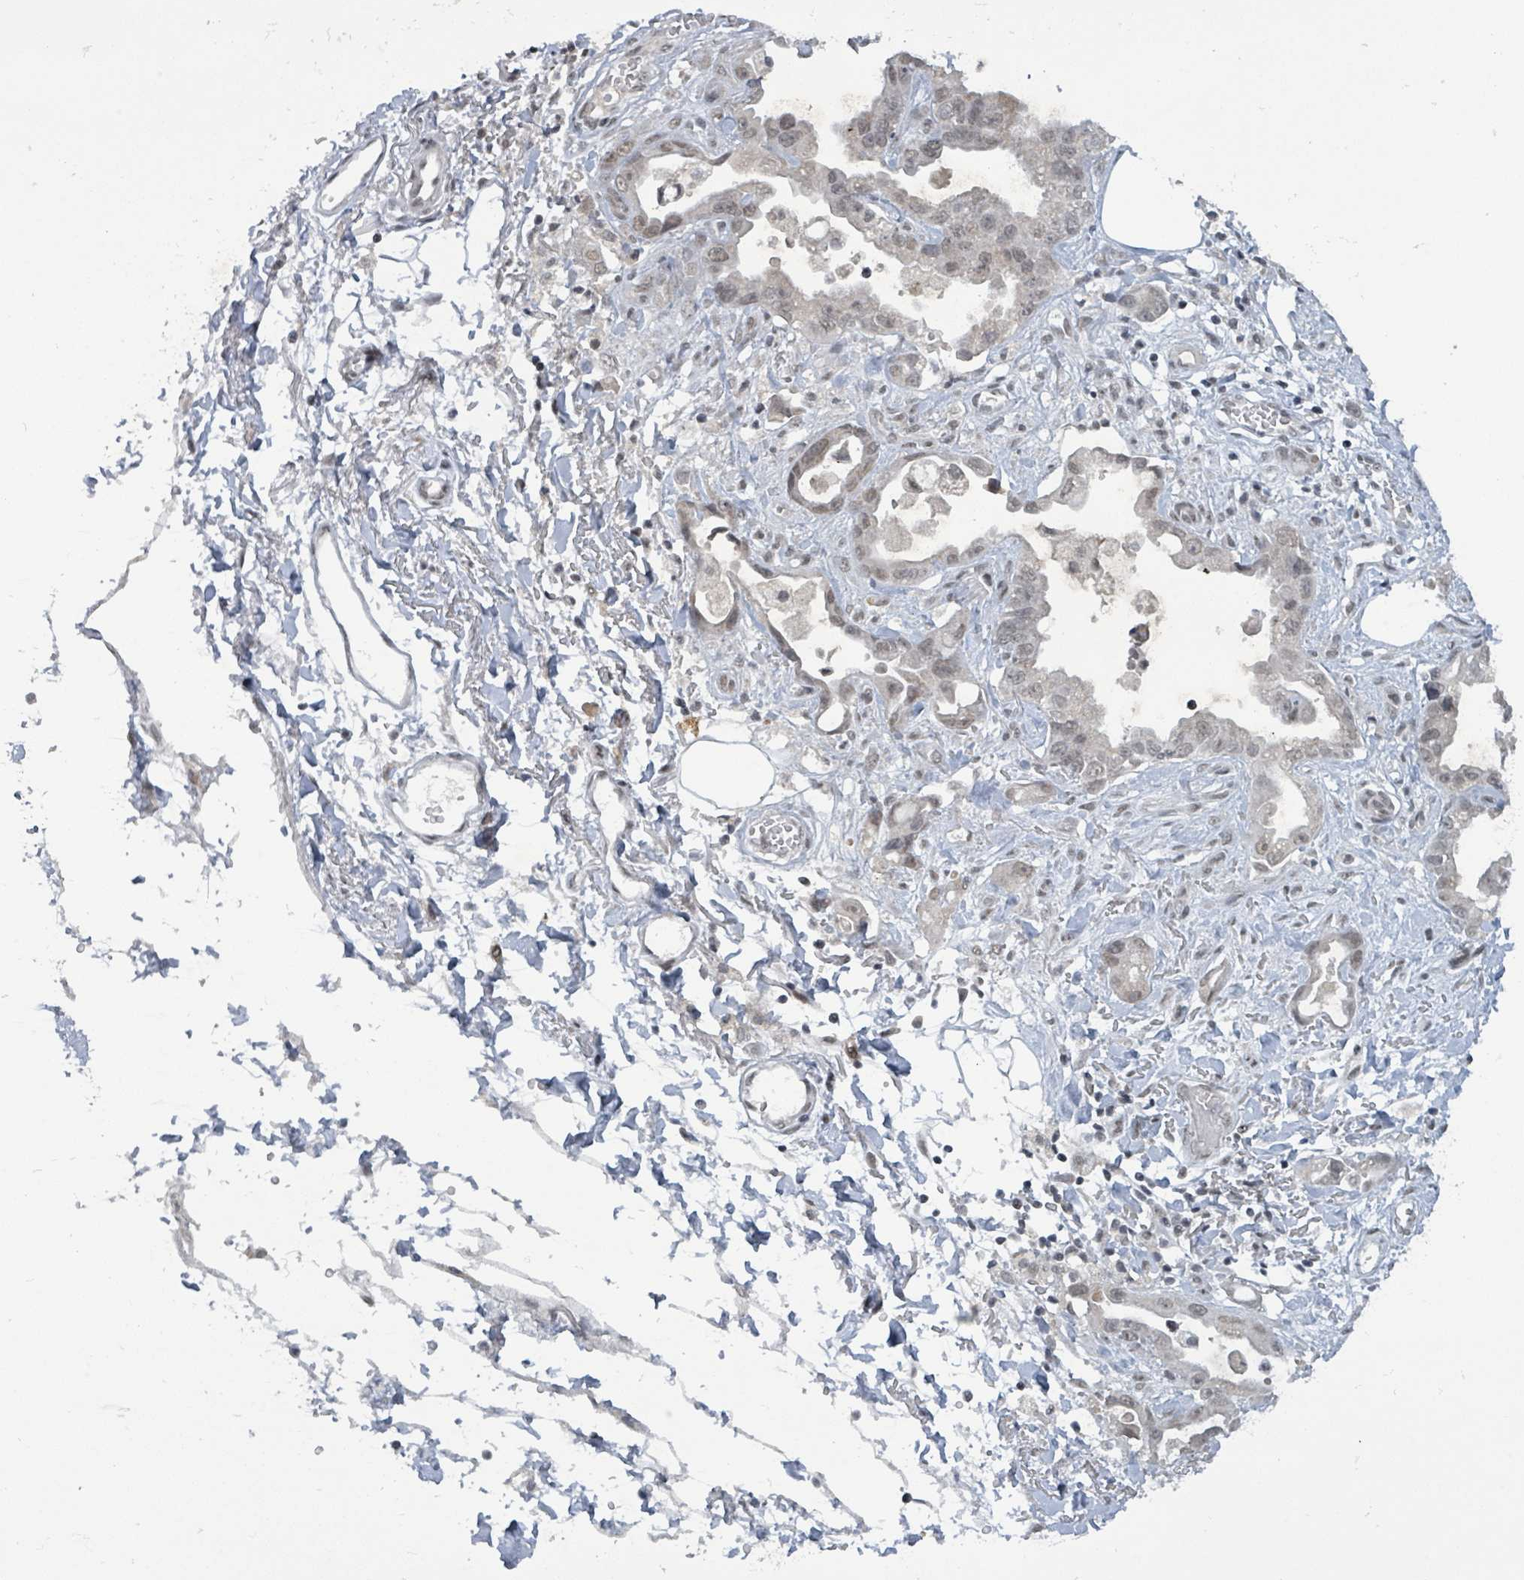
{"staining": {"intensity": "weak", "quantity": "25%-75%", "location": "nuclear"}, "tissue": "stomach cancer", "cell_type": "Tumor cells", "image_type": "cancer", "snomed": [{"axis": "morphology", "description": "Adenocarcinoma, NOS"}, {"axis": "topography", "description": "Stomach"}], "caption": "Human adenocarcinoma (stomach) stained with a protein marker displays weak staining in tumor cells.", "gene": "BANP", "patient": {"sex": "male", "age": 55}}